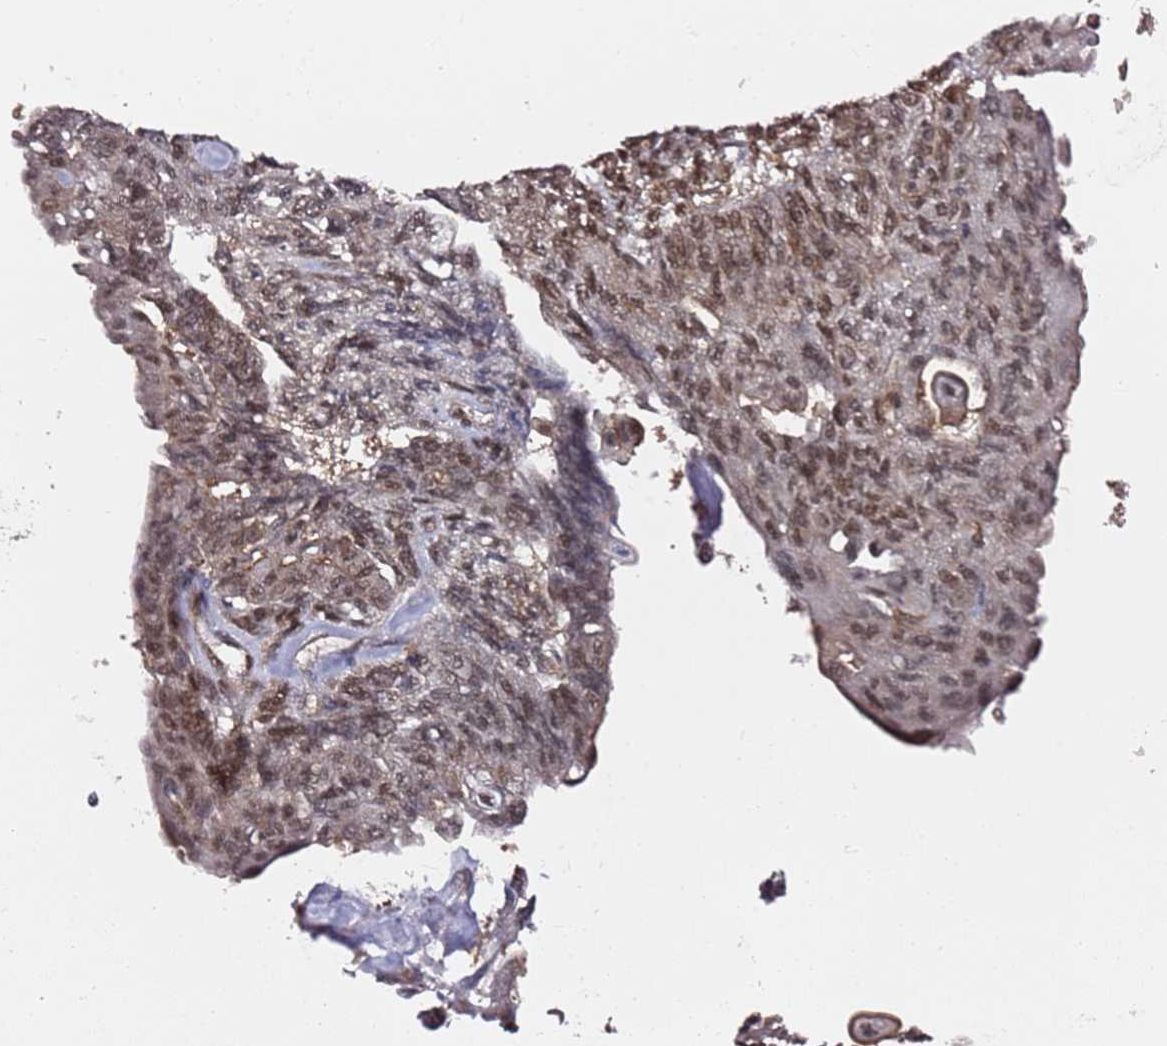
{"staining": {"intensity": "moderate", "quantity": ">75%", "location": "nuclear"}, "tissue": "endometrial cancer", "cell_type": "Tumor cells", "image_type": "cancer", "snomed": [{"axis": "morphology", "description": "Adenocarcinoma, NOS"}, {"axis": "topography", "description": "Endometrium"}], "caption": "Protein expression analysis of human endometrial cancer reveals moderate nuclear positivity in approximately >75% of tumor cells.", "gene": "RGS18", "patient": {"sex": "female", "age": 32}}